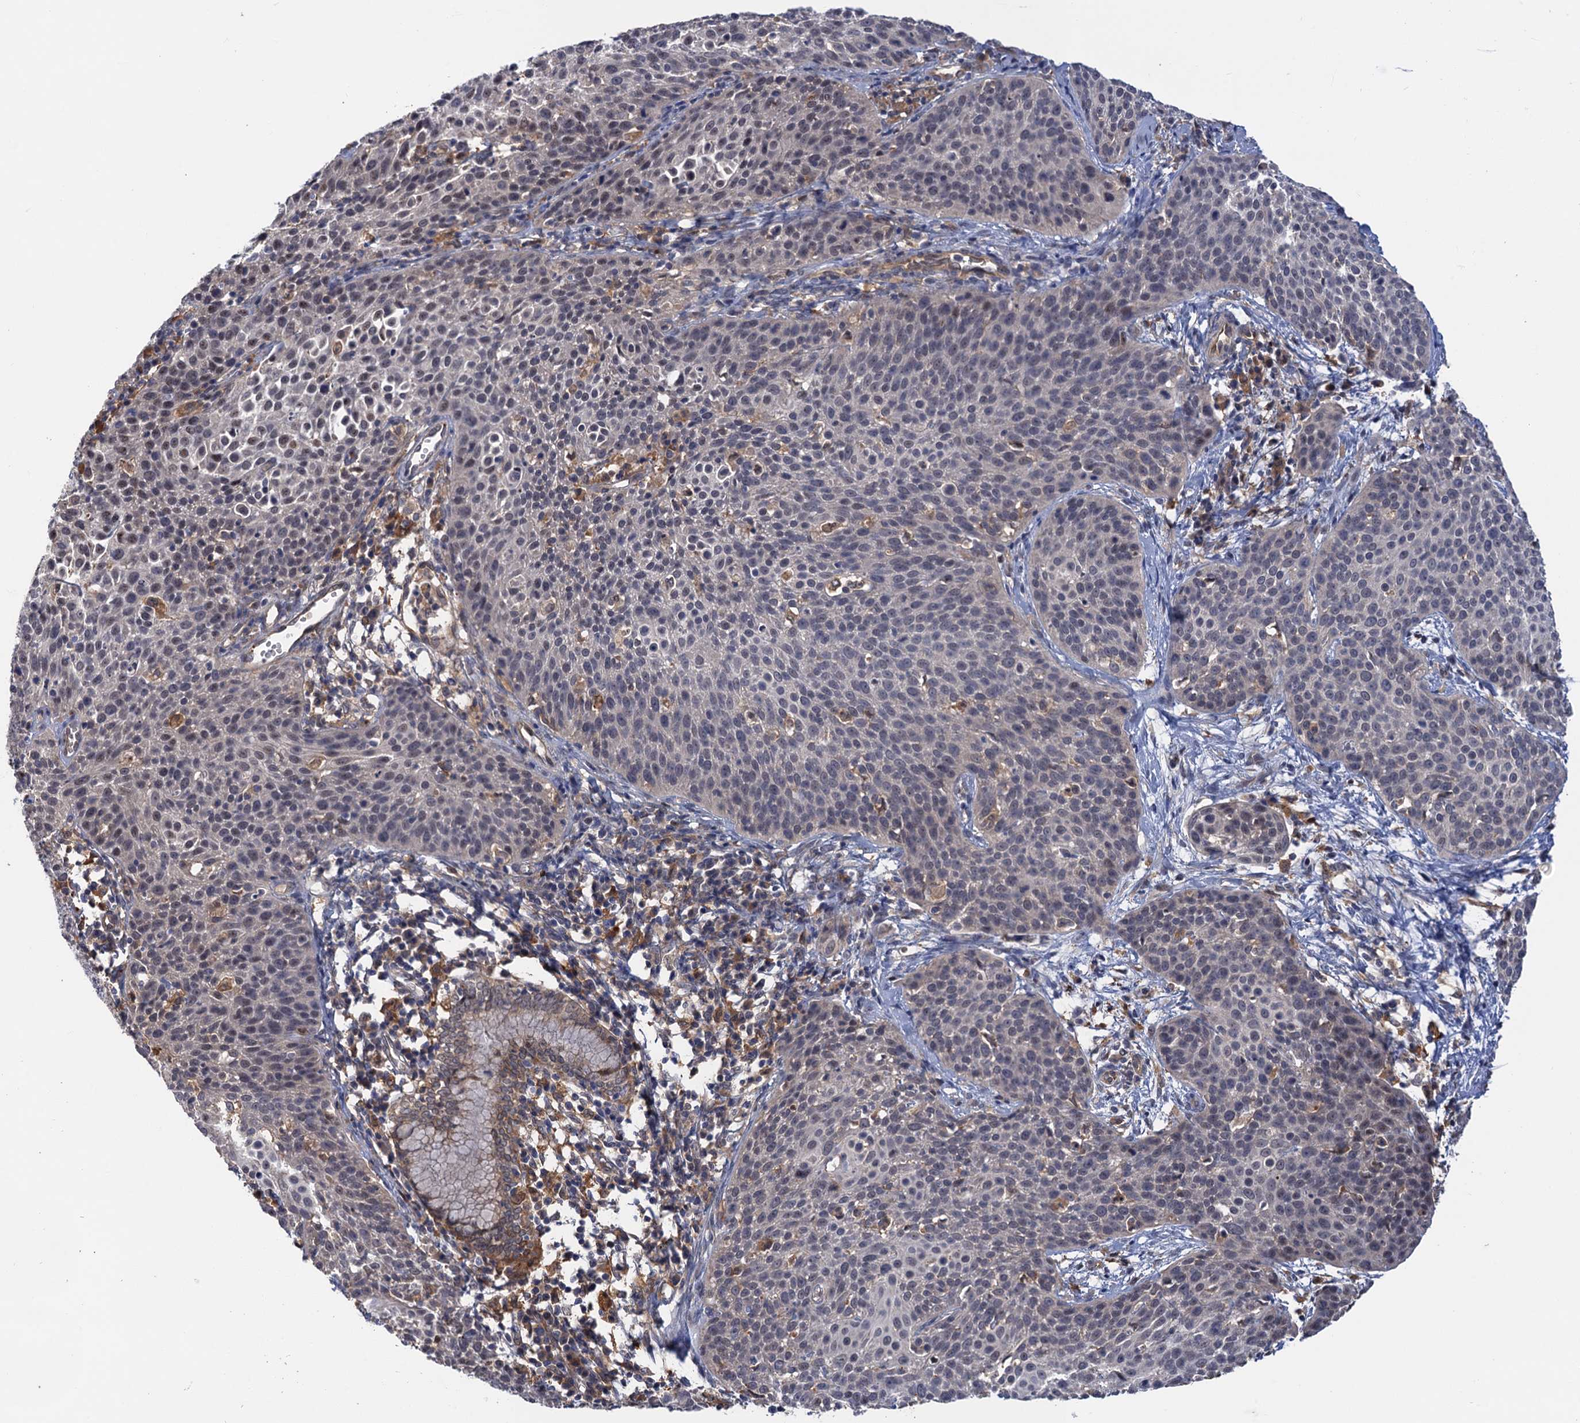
{"staining": {"intensity": "negative", "quantity": "none", "location": "none"}, "tissue": "cervical cancer", "cell_type": "Tumor cells", "image_type": "cancer", "snomed": [{"axis": "morphology", "description": "Squamous cell carcinoma, NOS"}, {"axis": "topography", "description": "Cervix"}], "caption": "A histopathology image of human squamous cell carcinoma (cervical) is negative for staining in tumor cells.", "gene": "NEK8", "patient": {"sex": "female", "age": 38}}